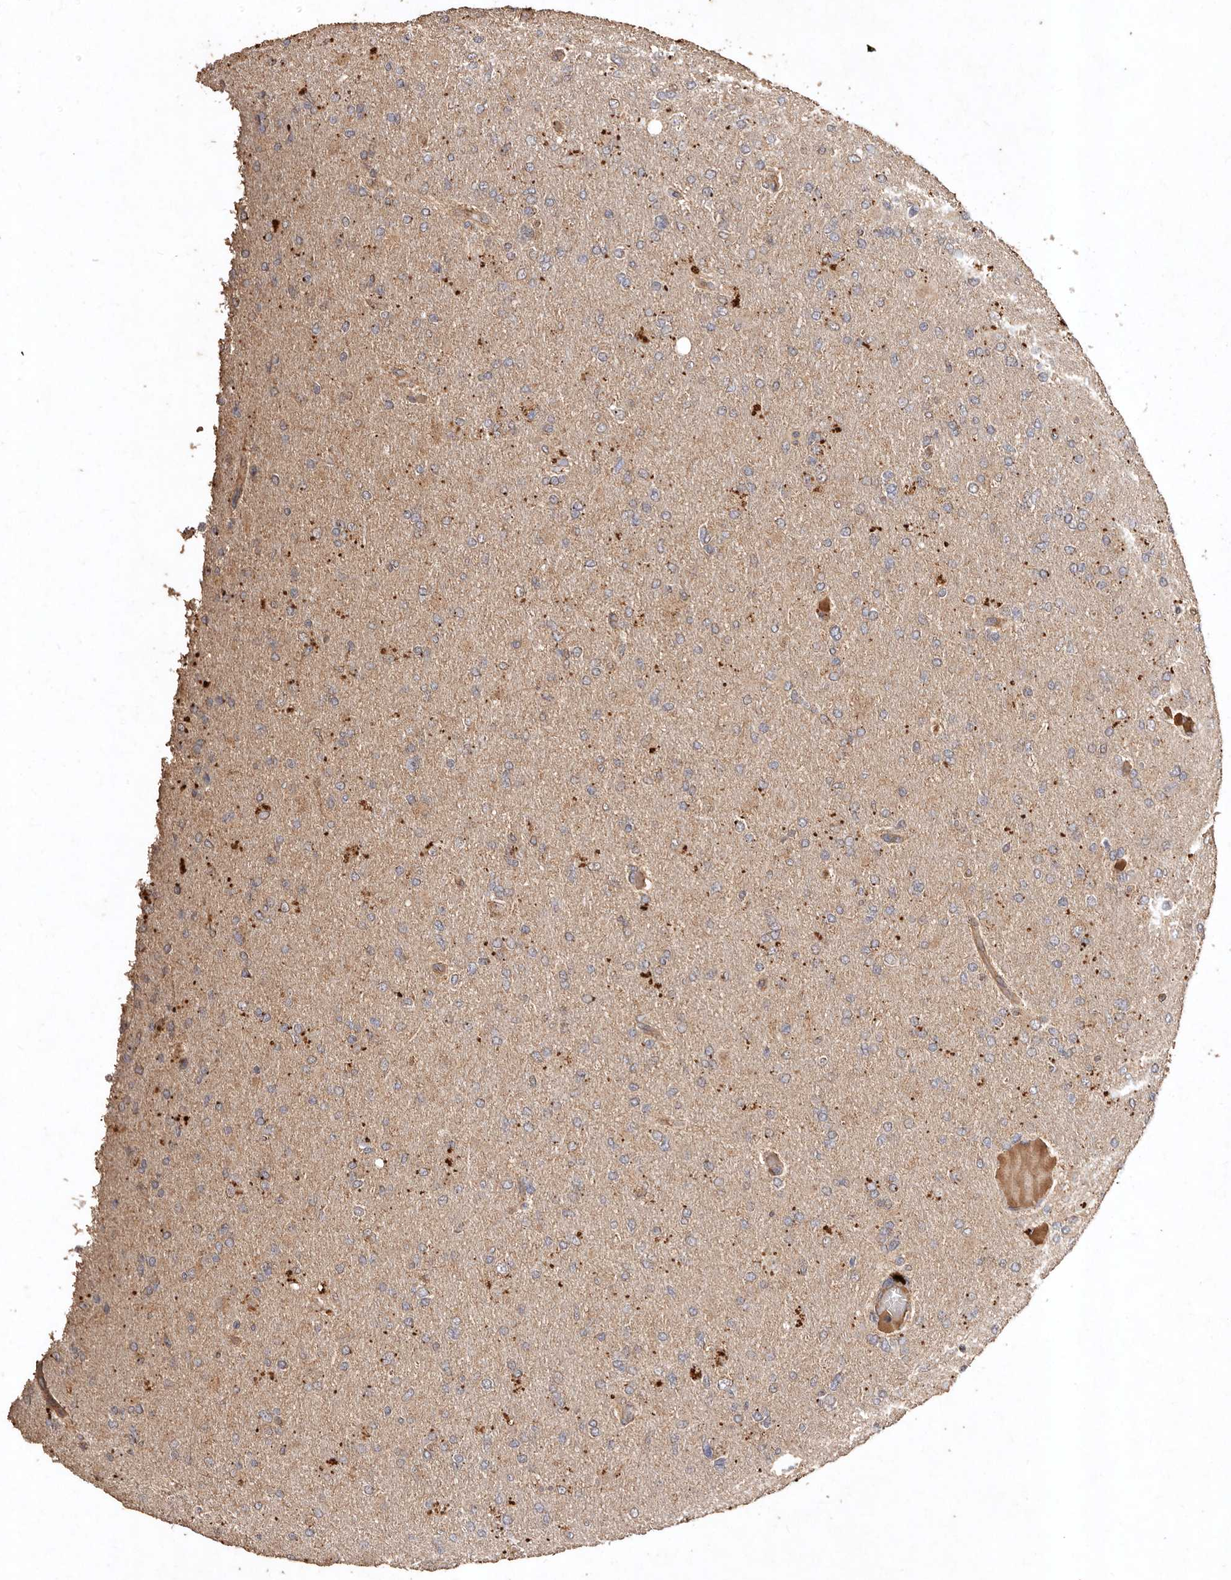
{"staining": {"intensity": "negative", "quantity": "none", "location": "none"}, "tissue": "glioma", "cell_type": "Tumor cells", "image_type": "cancer", "snomed": [{"axis": "morphology", "description": "Glioma, malignant, High grade"}, {"axis": "topography", "description": "Cerebral cortex"}], "caption": "High power microscopy micrograph of an immunohistochemistry (IHC) photomicrograph of glioma, revealing no significant staining in tumor cells. Brightfield microscopy of immunohistochemistry (IHC) stained with DAB (brown) and hematoxylin (blue), captured at high magnification.", "gene": "FARS2", "patient": {"sex": "female", "age": 36}}